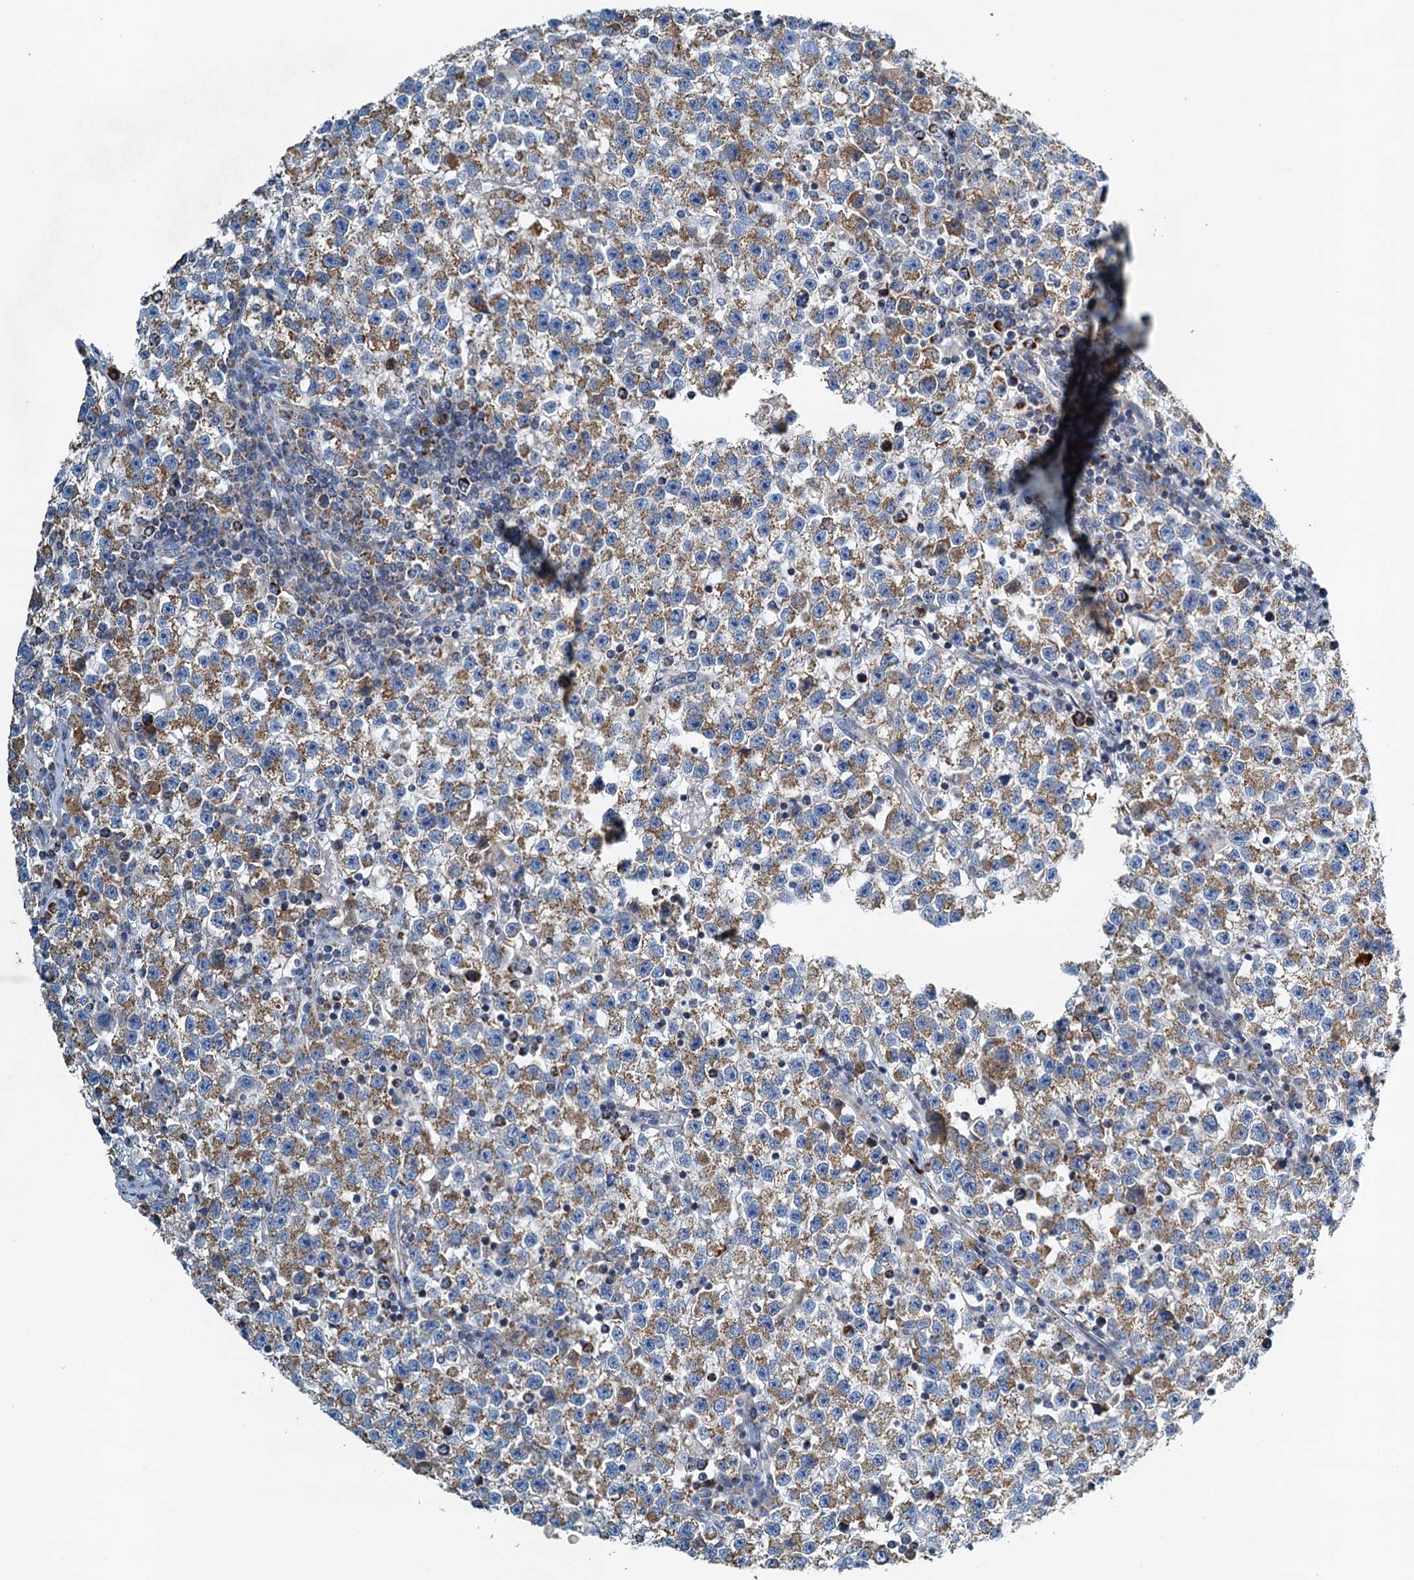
{"staining": {"intensity": "moderate", "quantity": ">75%", "location": "cytoplasmic/membranous"}, "tissue": "testis cancer", "cell_type": "Tumor cells", "image_type": "cancer", "snomed": [{"axis": "morphology", "description": "Seminoma, NOS"}, {"axis": "topography", "description": "Testis"}], "caption": "Immunohistochemistry of testis cancer reveals medium levels of moderate cytoplasmic/membranous staining in about >75% of tumor cells. The staining was performed using DAB (3,3'-diaminobenzidine), with brown indicating positive protein expression. Nuclei are stained blue with hematoxylin.", "gene": "POC1A", "patient": {"sex": "male", "age": 22}}